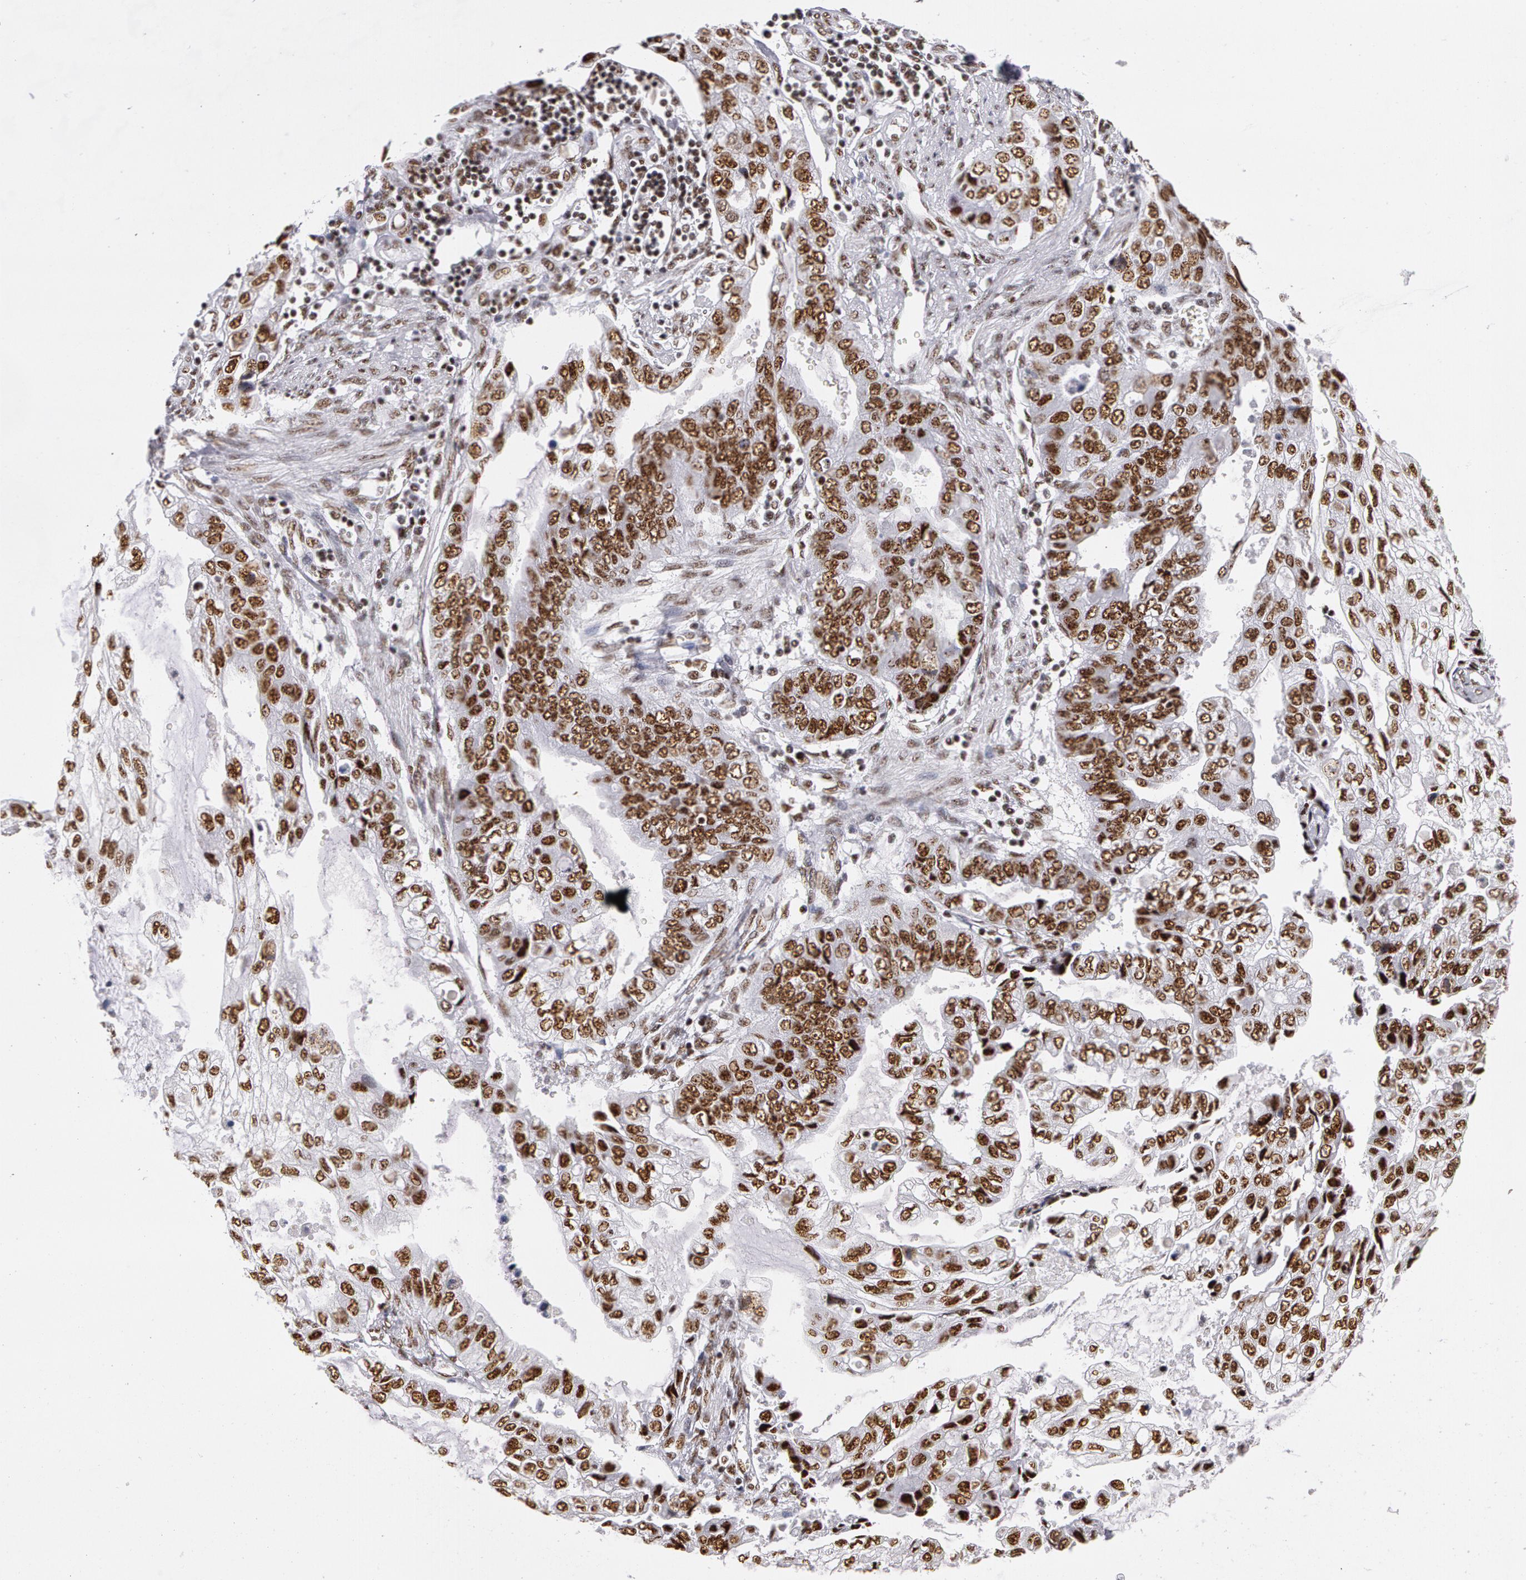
{"staining": {"intensity": "moderate", "quantity": ">75%", "location": "nuclear"}, "tissue": "stomach cancer", "cell_type": "Tumor cells", "image_type": "cancer", "snomed": [{"axis": "morphology", "description": "Adenocarcinoma, NOS"}, {"axis": "topography", "description": "Stomach, upper"}], "caption": "Brown immunohistochemical staining in human adenocarcinoma (stomach) exhibits moderate nuclear staining in about >75% of tumor cells. (Stains: DAB (3,3'-diaminobenzidine) in brown, nuclei in blue, Microscopy: brightfield microscopy at high magnification).", "gene": "PNN", "patient": {"sex": "female", "age": 52}}